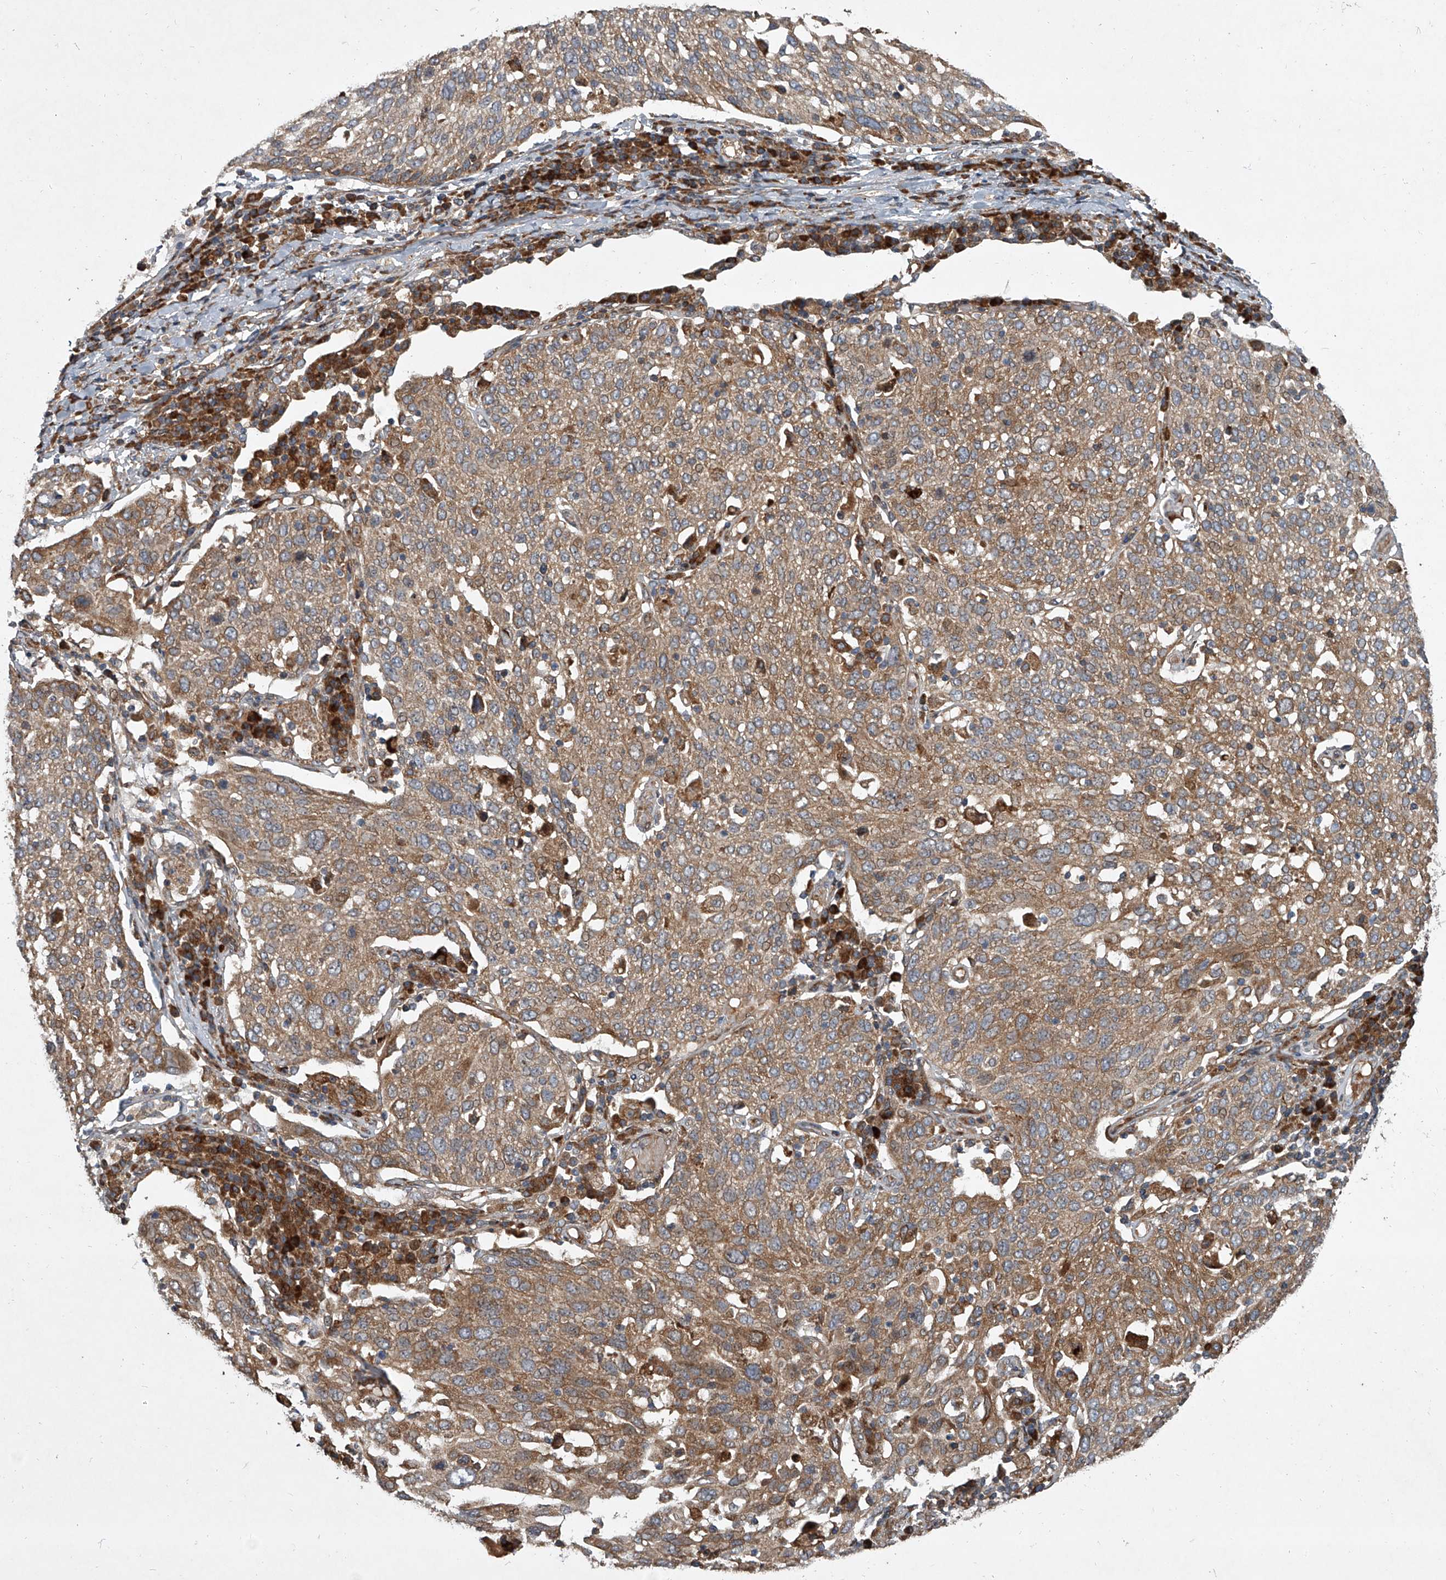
{"staining": {"intensity": "moderate", "quantity": ">75%", "location": "cytoplasmic/membranous"}, "tissue": "lung cancer", "cell_type": "Tumor cells", "image_type": "cancer", "snomed": [{"axis": "morphology", "description": "Squamous cell carcinoma, NOS"}, {"axis": "topography", "description": "Lung"}], "caption": "Immunohistochemistry (DAB) staining of lung cancer (squamous cell carcinoma) displays moderate cytoplasmic/membranous protein positivity in approximately >75% of tumor cells.", "gene": "EVA1C", "patient": {"sex": "male", "age": 65}}